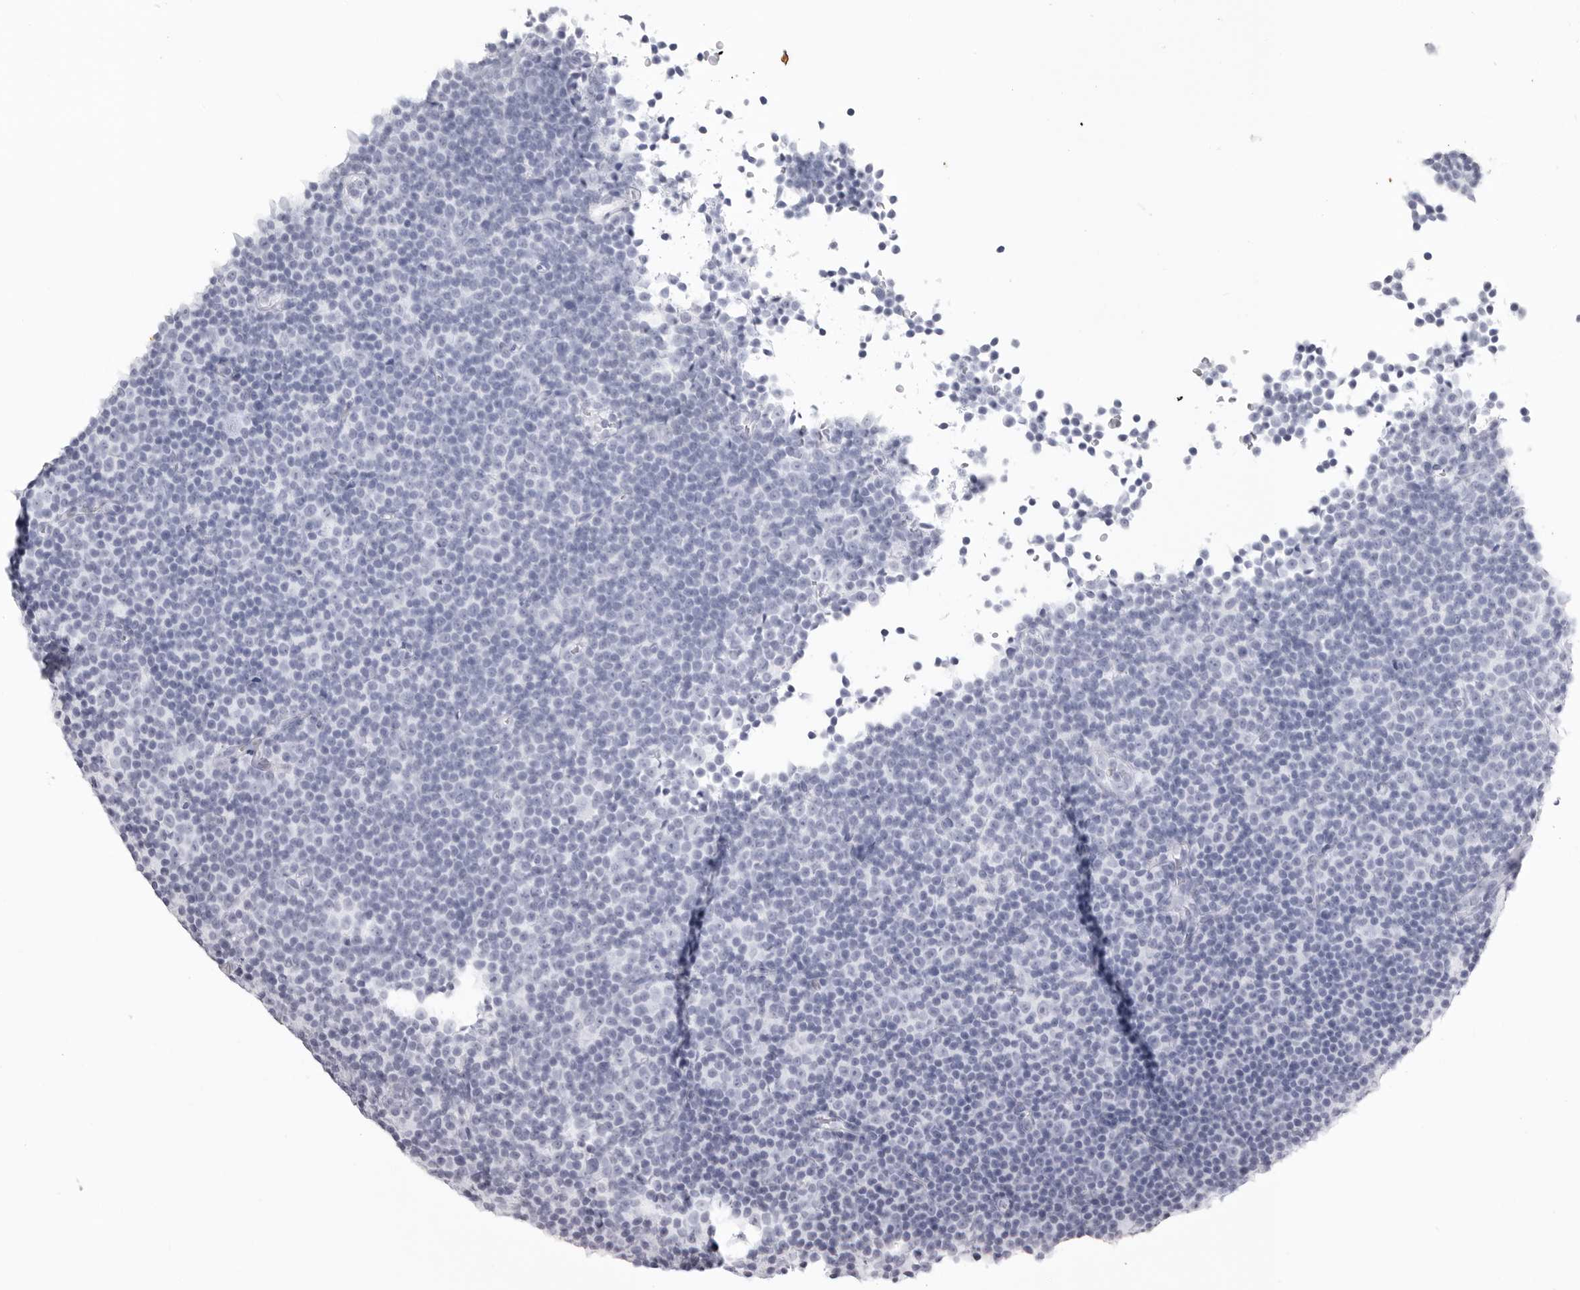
{"staining": {"intensity": "negative", "quantity": "none", "location": "none"}, "tissue": "lymphoma", "cell_type": "Tumor cells", "image_type": "cancer", "snomed": [{"axis": "morphology", "description": "Malignant lymphoma, non-Hodgkin's type, Low grade"}, {"axis": "topography", "description": "Lymph node"}], "caption": "Immunohistochemical staining of human lymphoma reveals no significant expression in tumor cells.", "gene": "KLK9", "patient": {"sex": "female", "age": 67}}